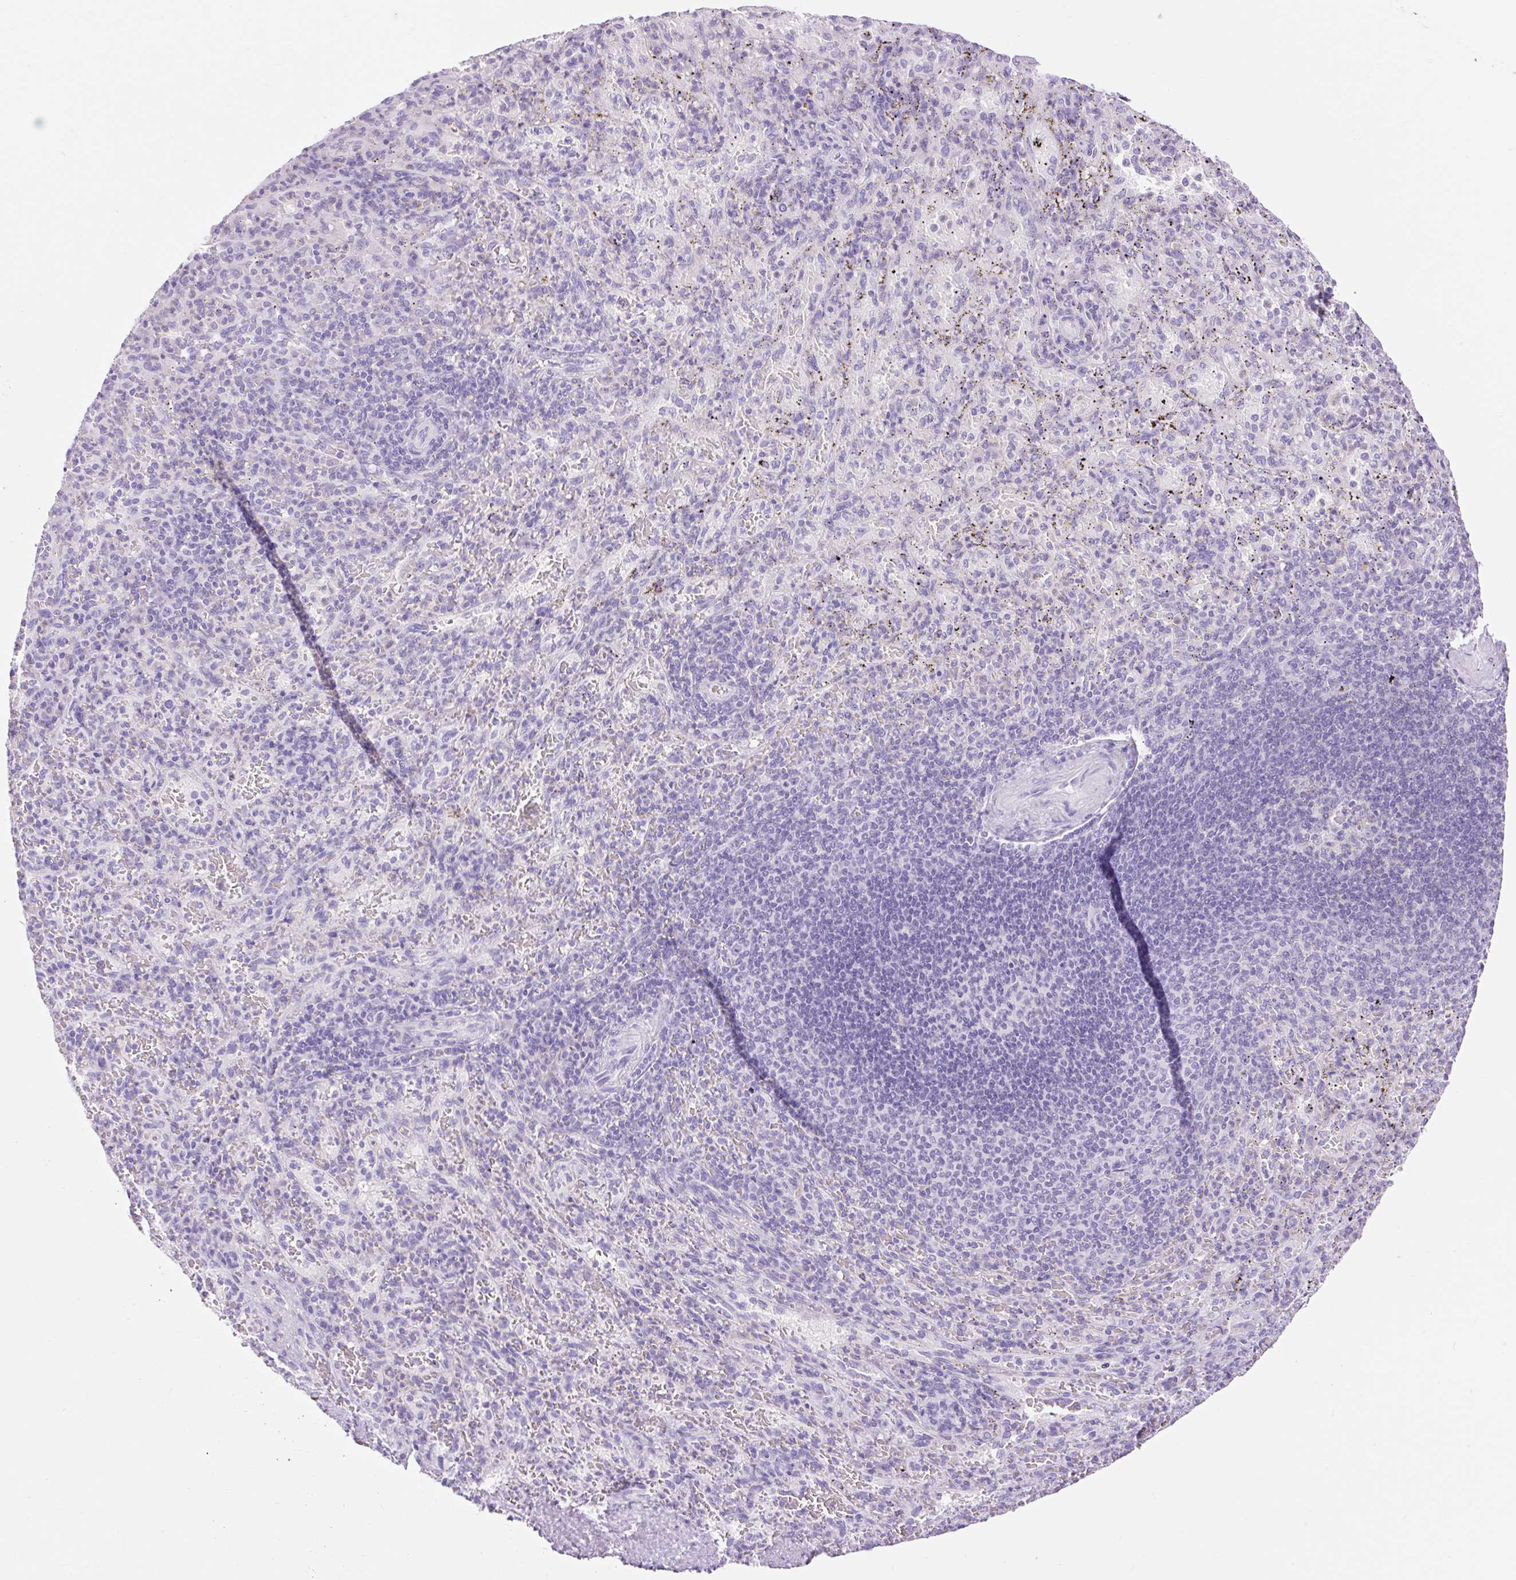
{"staining": {"intensity": "weak", "quantity": "<25%", "location": "cytoplasmic/membranous"}, "tissue": "spleen", "cell_type": "Cells in red pulp", "image_type": "normal", "snomed": [{"axis": "morphology", "description": "Normal tissue, NOS"}, {"axis": "topography", "description": "Spleen"}], "caption": "The micrograph demonstrates no staining of cells in red pulp in benign spleen.", "gene": "SLC25A40", "patient": {"sex": "male", "age": 57}}